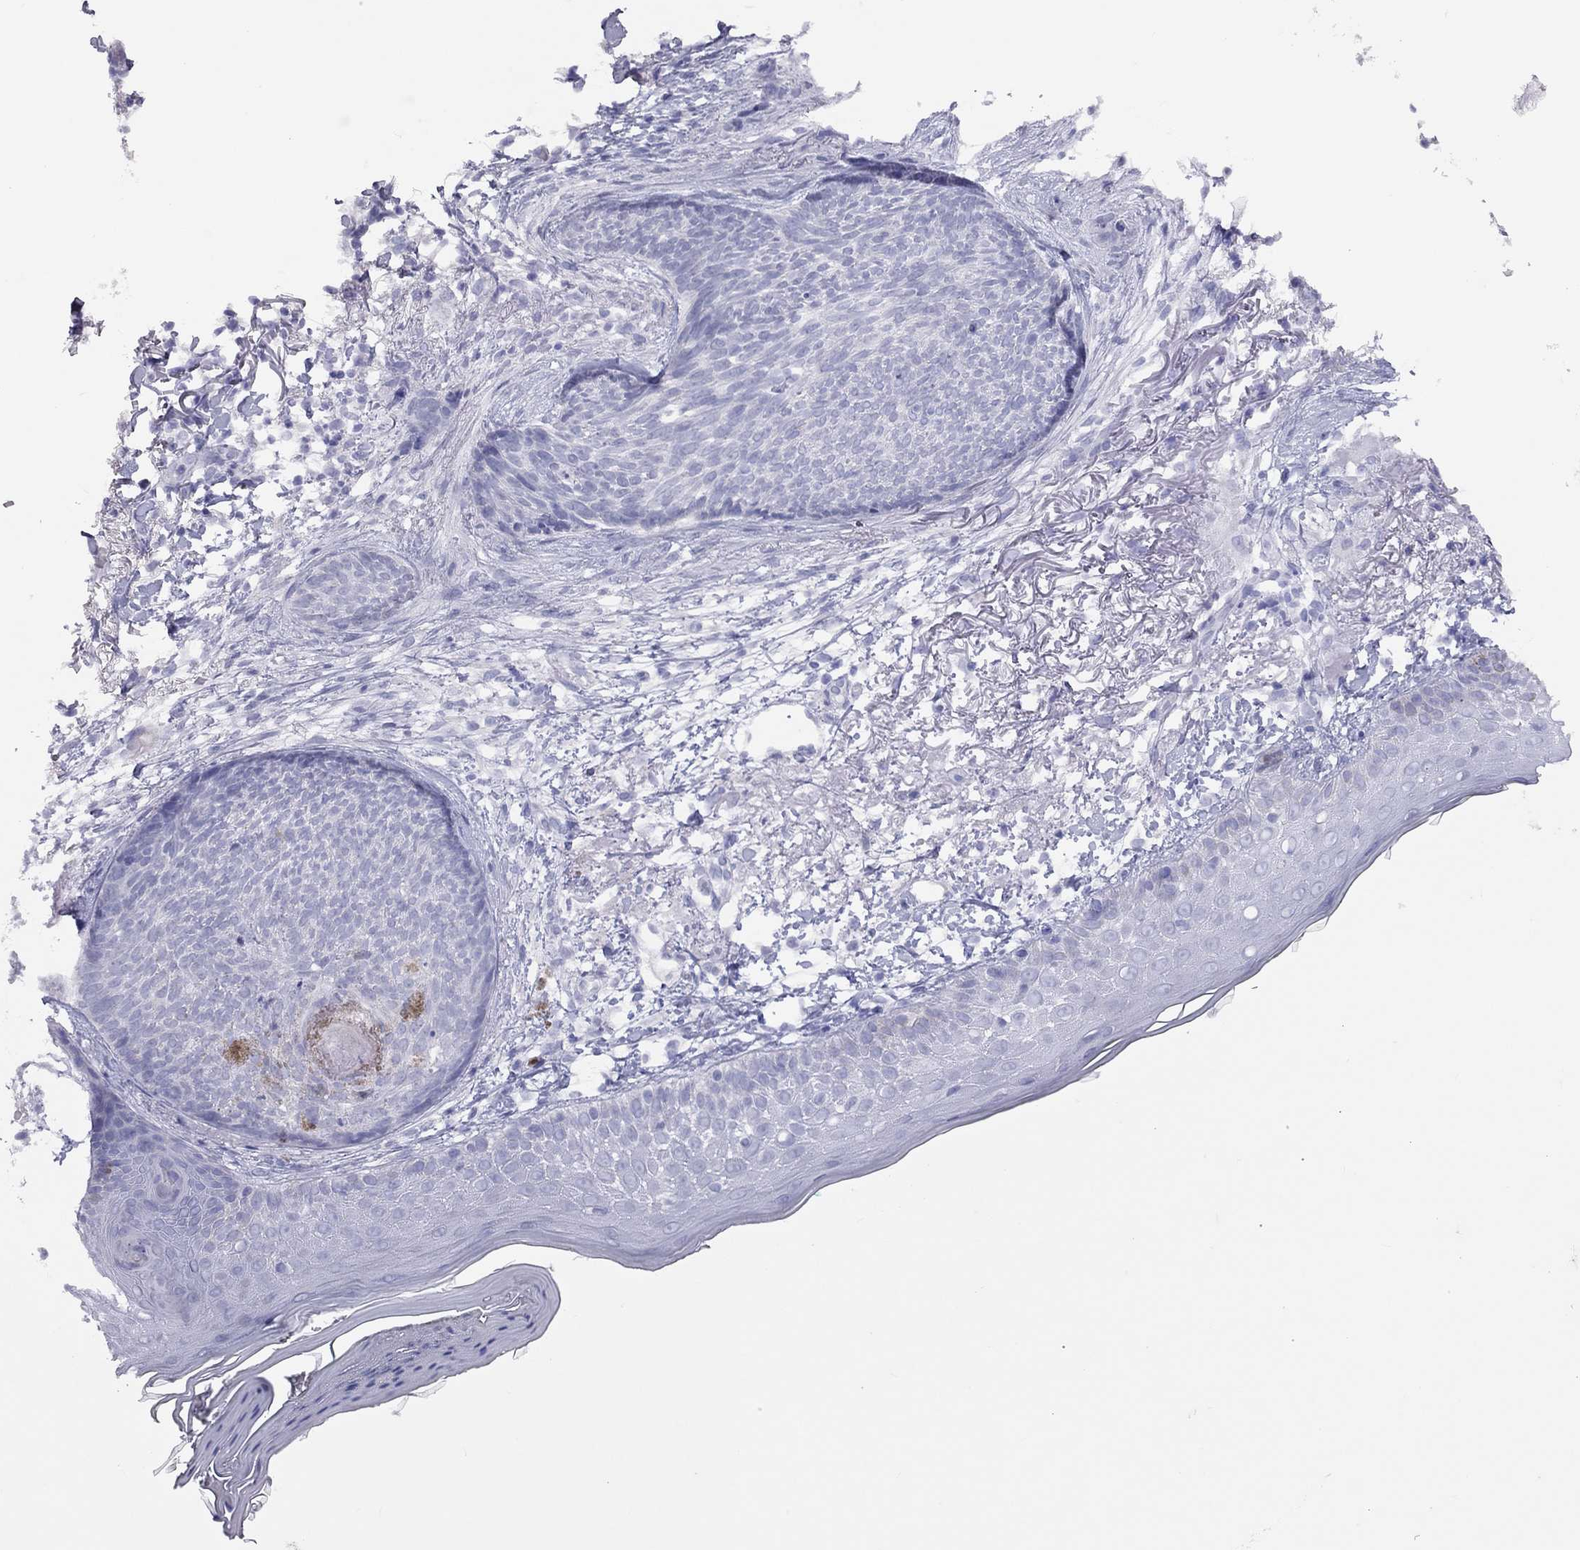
{"staining": {"intensity": "negative", "quantity": "none", "location": "none"}, "tissue": "skin cancer", "cell_type": "Tumor cells", "image_type": "cancer", "snomed": [{"axis": "morphology", "description": "Normal tissue, NOS"}, {"axis": "morphology", "description": "Basal cell carcinoma"}, {"axis": "topography", "description": "Skin"}], "caption": "Tumor cells are negative for brown protein staining in skin cancer. Nuclei are stained in blue.", "gene": "MUC16", "patient": {"sex": "male", "age": 84}}